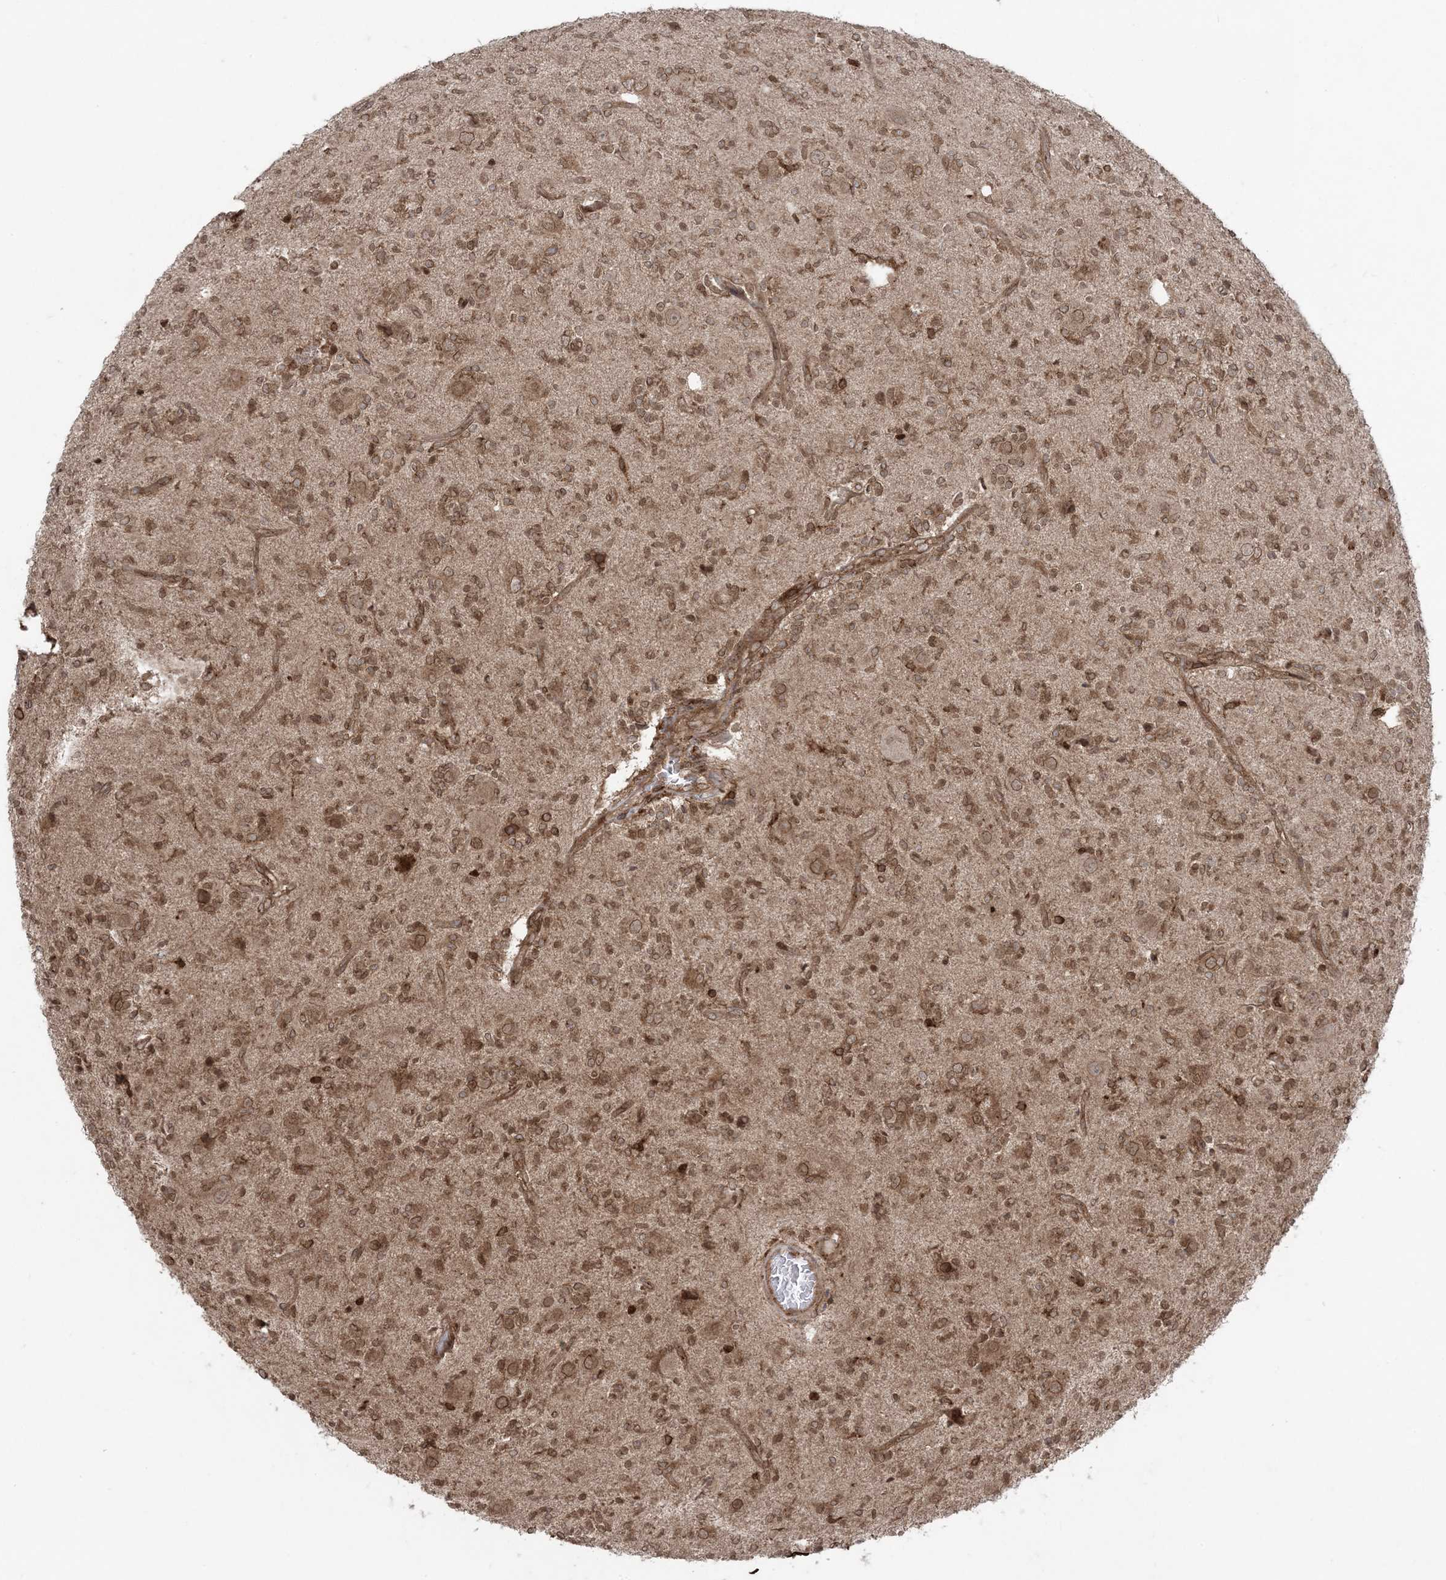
{"staining": {"intensity": "moderate", "quantity": ">75%", "location": "cytoplasmic/membranous,nuclear"}, "tissue": "glioma", "cell_type": "Tumor cells", "image_type": "cancer", "snomed": [{"axis": "morphology", "description": "Glioma, malignant, High grade"}, {"axis": "topography", "description": "Brain"}], "caption": "This photomicrograph displays glioma stained with immunohistochemistry to label a protein in brown. The cytoplasmic/membranous and nuclear of tumor cells show moderate positivity for the protein. Nuclei are counter-stained blue.", "gene": "DDX19B", "patient": {"sex": "male", "age": 34}}